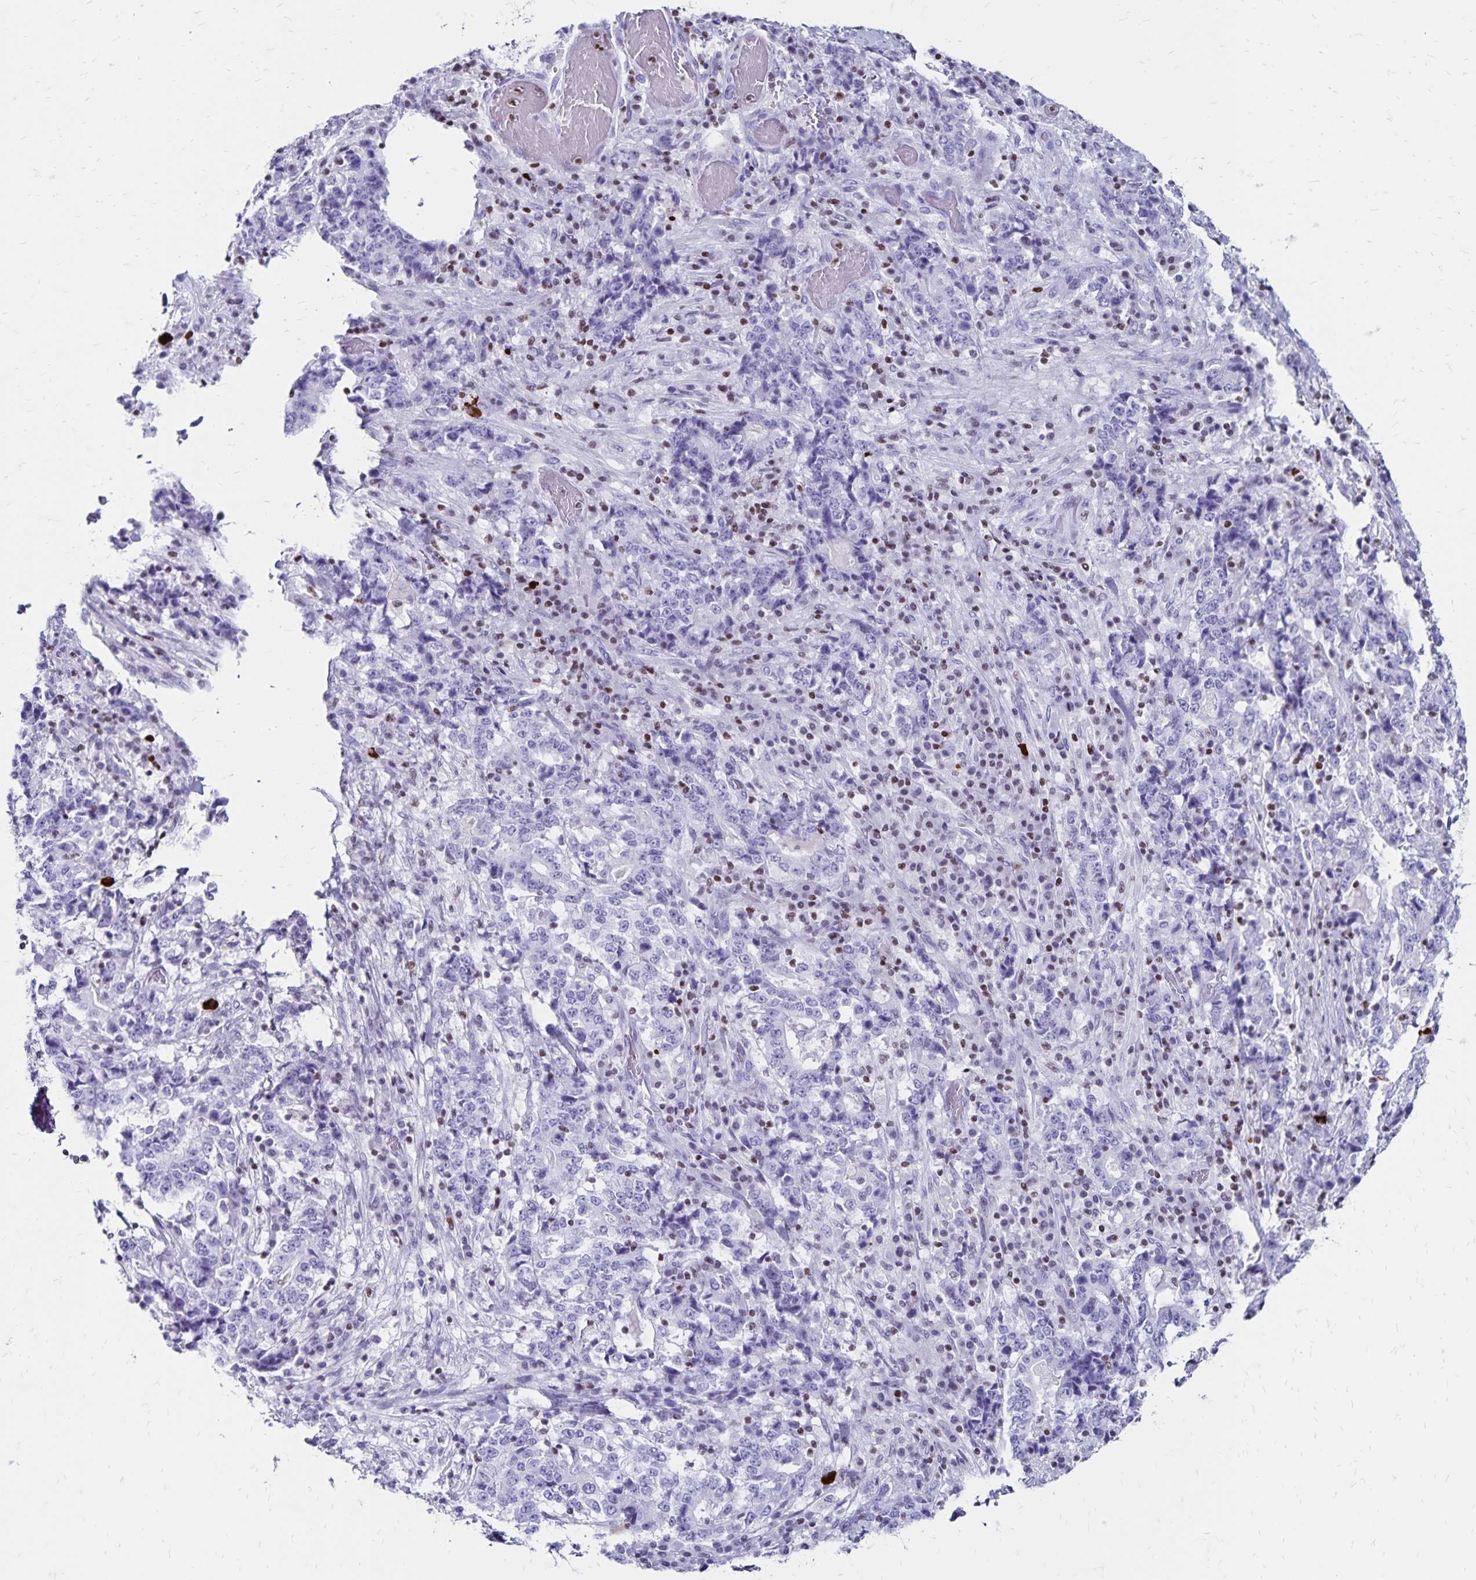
{"staining": {"intensity": "negative", "quantity": "none", "location": "none"}, "tissue": "stomach cancer", "cell_type": "Tumor cells", "image_type": "cancer", "snomed": [{"axis": "morphology", "description": "Normal tissue, NOS"}, {"axis": "morphology", "description": "Adenocarcinoma, NOS"}, {"axis": "topography", "description": "Stomach, upper"}, {"axis": "topography", "description": "Stomach"}], "caption": "Protein analysis of stomach cancer (adenocarcinoma) reveals no significant staining in tumor cells.", "gene": "IKZF1", "patient": {"sex": "male", "age": 59}}